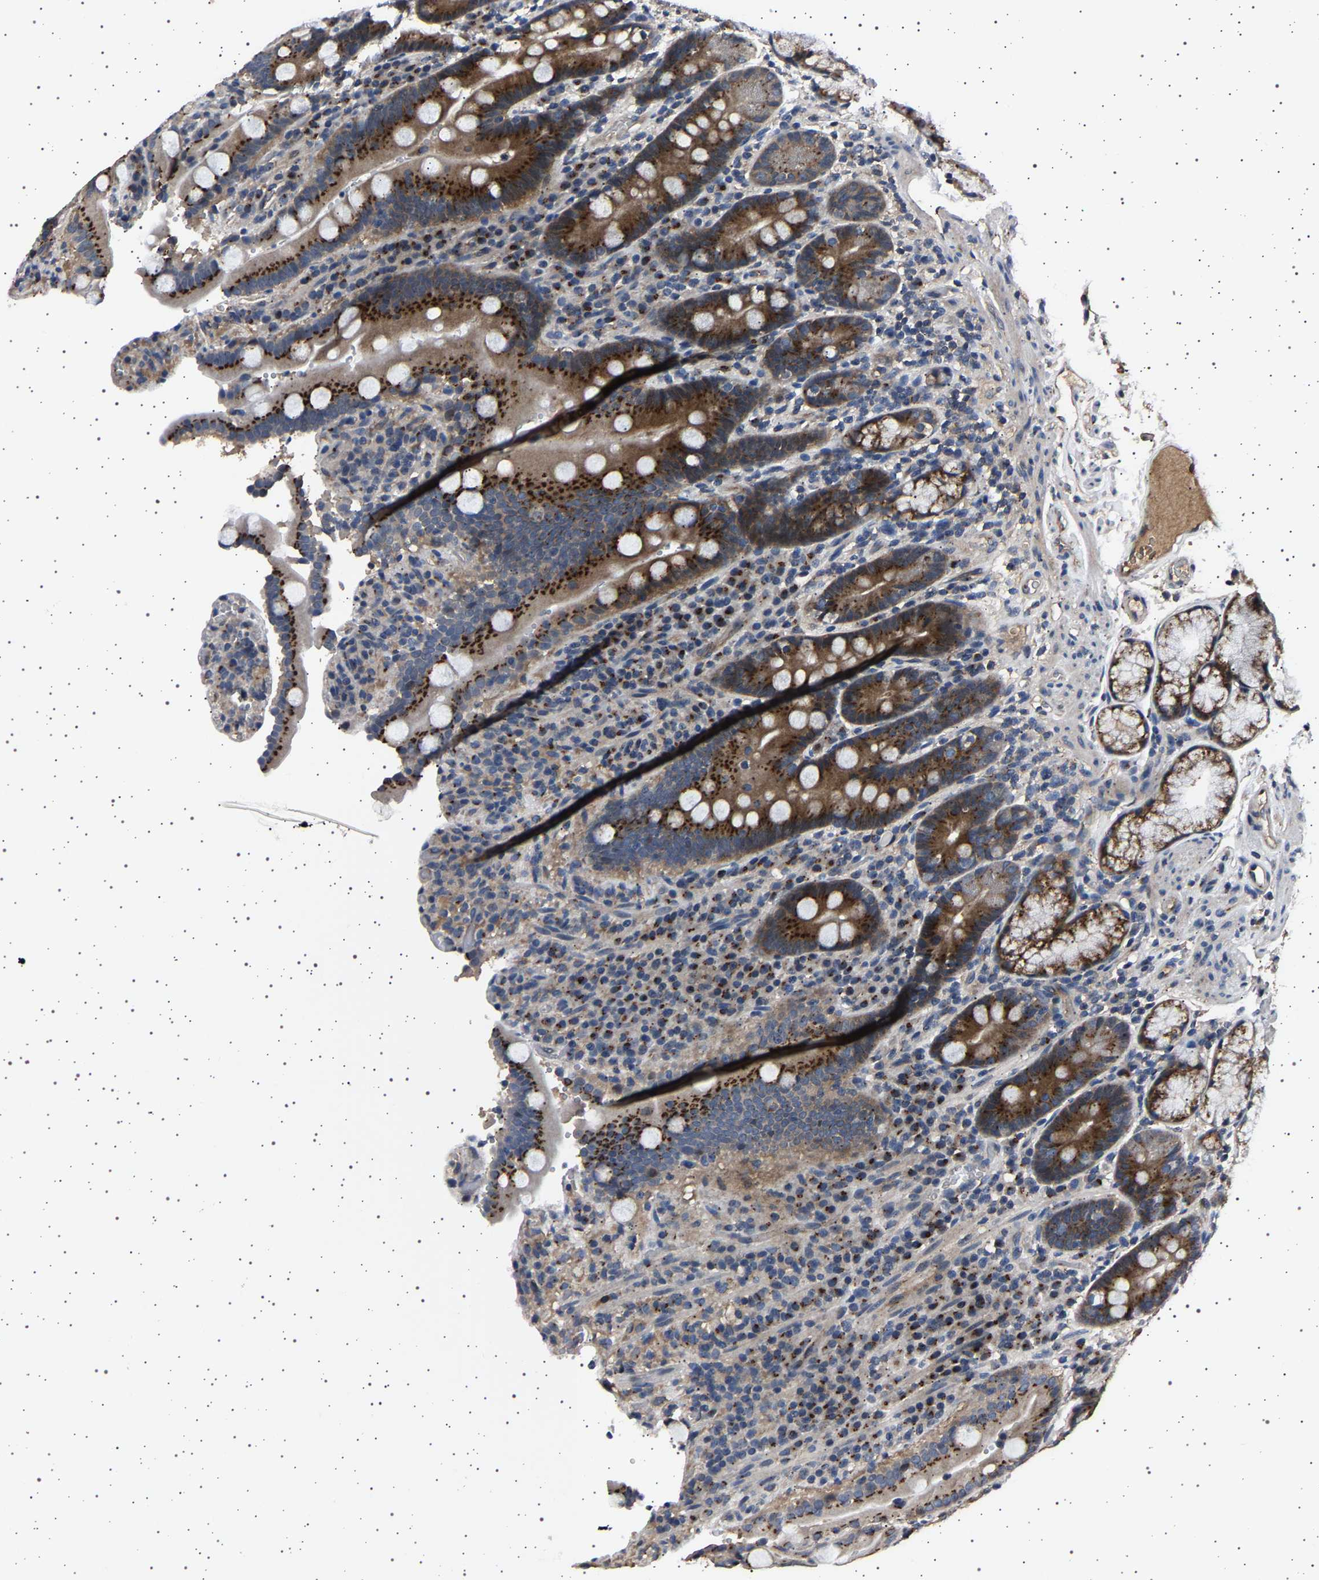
{"staining": {"intensity": "strong", "quantity": ">75%", "location": "cytoplasmic/membranous"}, "tissue": "duodenum", "cell_type": "Glandular cells", "image_type": "normal", "snomed": [{"axis": "morphology", "description": "Normal tissue, NOS"}, {"axis": "topography", "description": "Small intestine, NOS"}], "caption": "Immunohistochemical staining of unremarkable duodenum demonstrates high levels of strong cytoplasmic/membranous expression in about >75% of glandular cells.", "gene": "NCKAP1", "patient": {"sex": "female", "age": 71}}